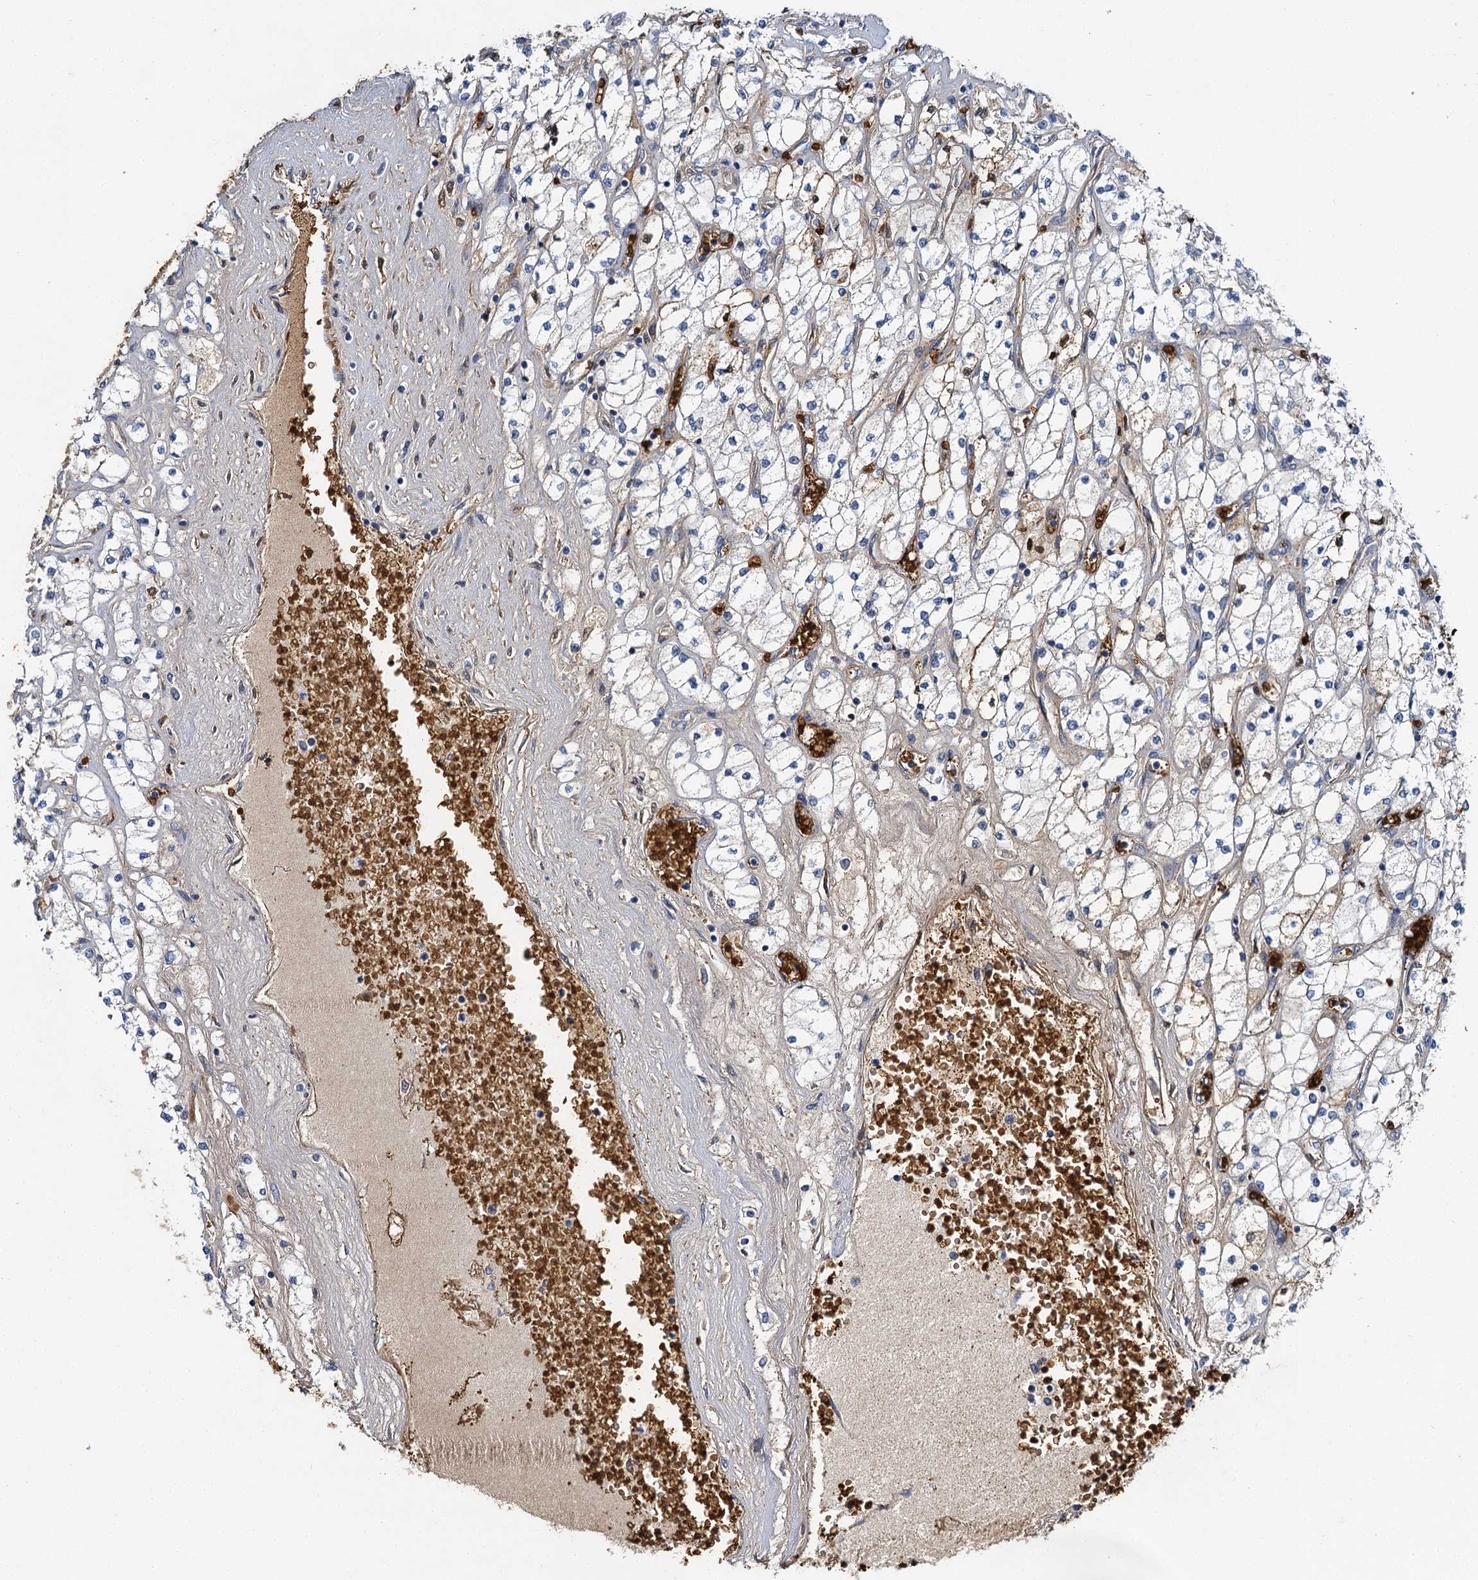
{"staining": {"intensity": "negative", "quantity": "none", "location": "none"}, "tissue": "renal cancer", "cell_type": "Tumor cells", "image_type": "cancer", "snomed": [{"axis": "morphology", "description": "Adenocarcinoma, NOS"}, {"axis": "topography", "description": "Kidney"}], "caption": "A histopathology image of renal cancer (adenocarcinoma) stained for a protein shows no brown staining in tumor cells.", "gene": "BCS1L", "patient": {"sex": "male", "age": 80}}